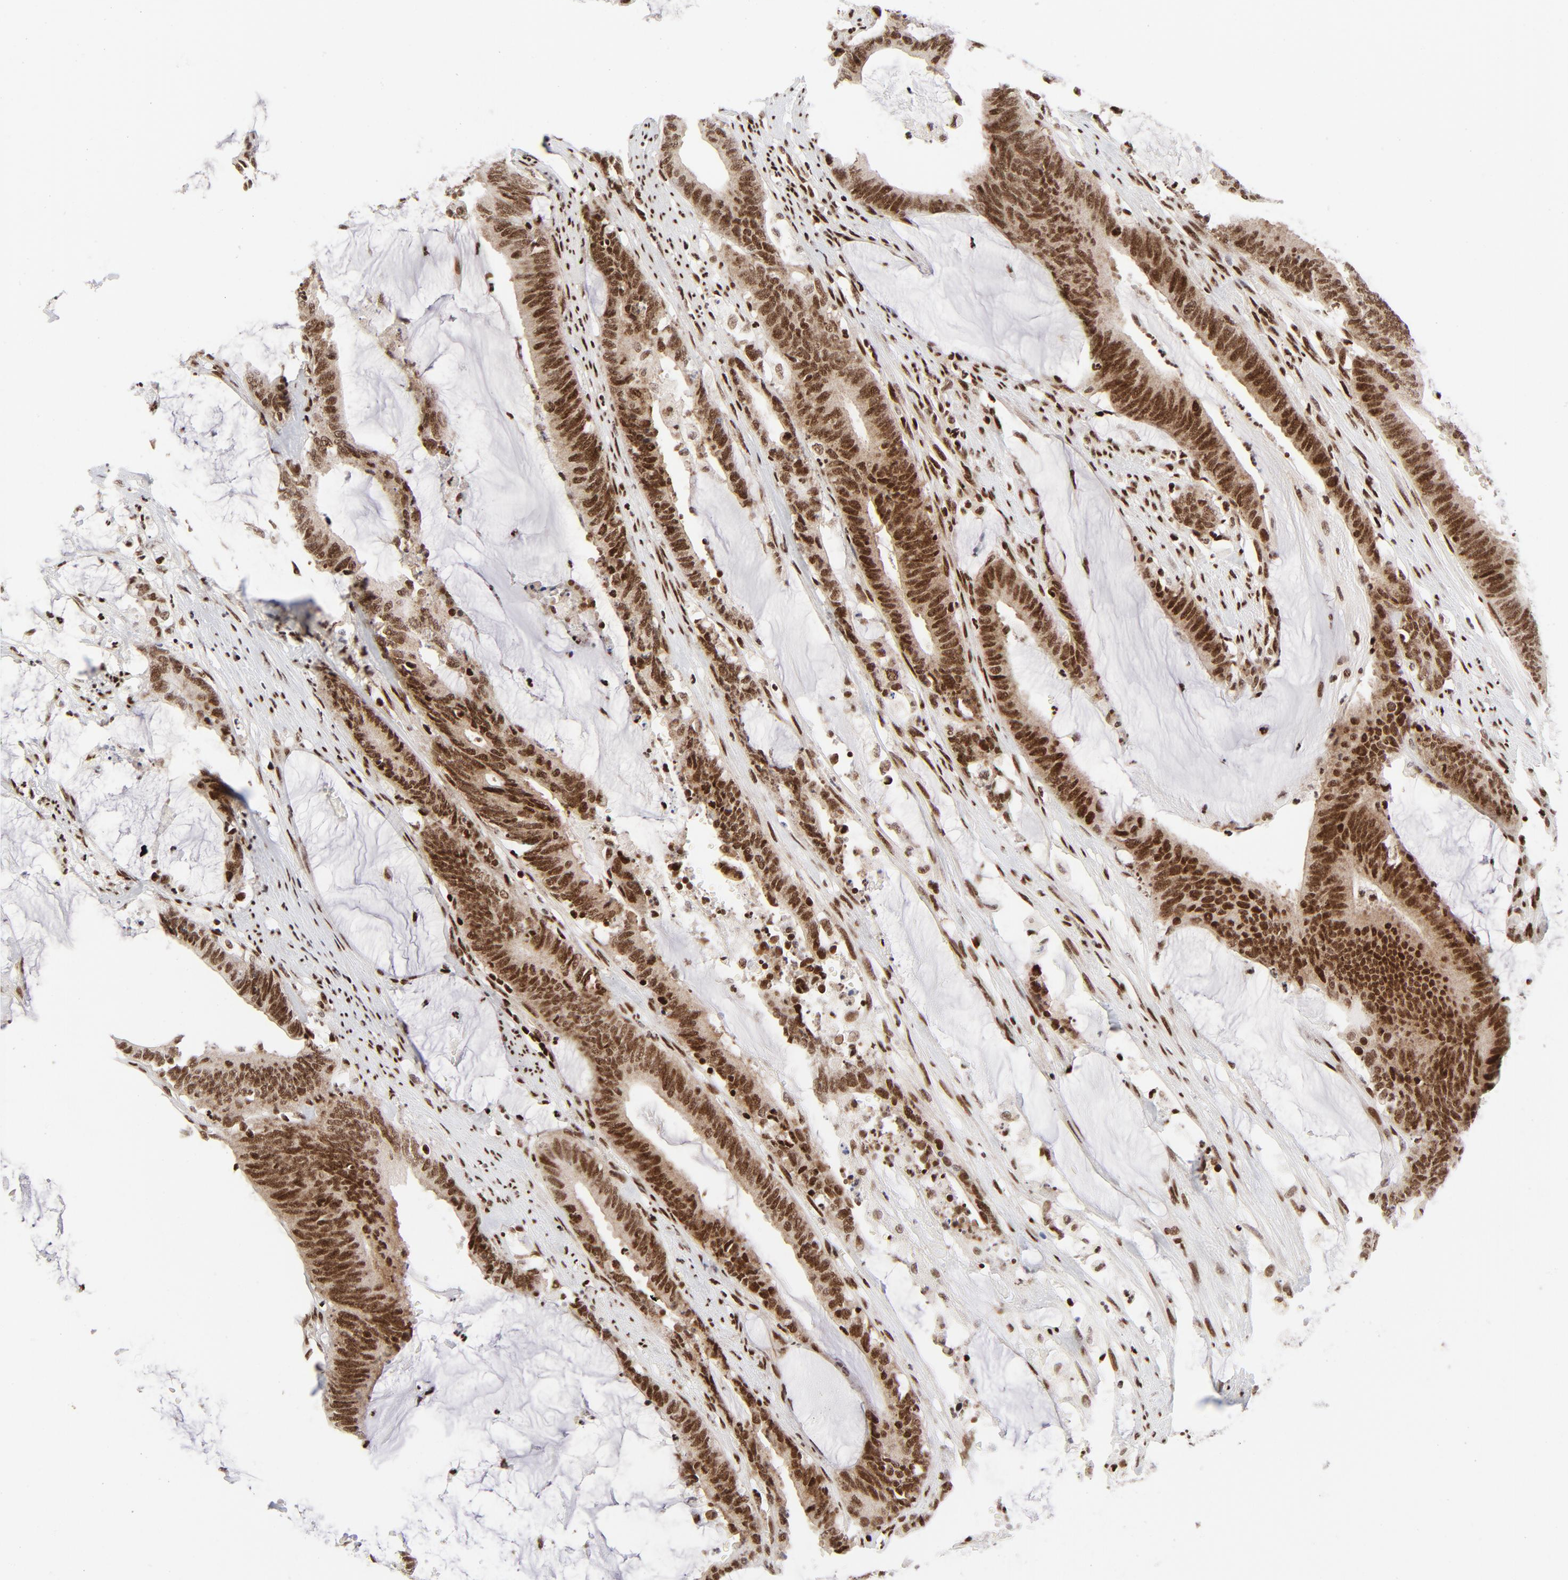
{"staining": {"intensity": "strong", "quantity": ">75%", "location": "nuclear"}, "tissue": "colorectal cancer", "cell_type": "Tumor cells", "image_type": "cancer", "snomed": [{"axis": "morphology", "description": "Adenocarcinoma, NOS"}, {"axis": "topography", "description": "Rectum"}], "caption": "This photomicrograph reveals immunohistochemistry staining of colorectal cancer, with high strong nuclear expression in approximately >75% of tumor cells.", "gene": "NFYB", "patient": {"sex": "female", "age": 66}}